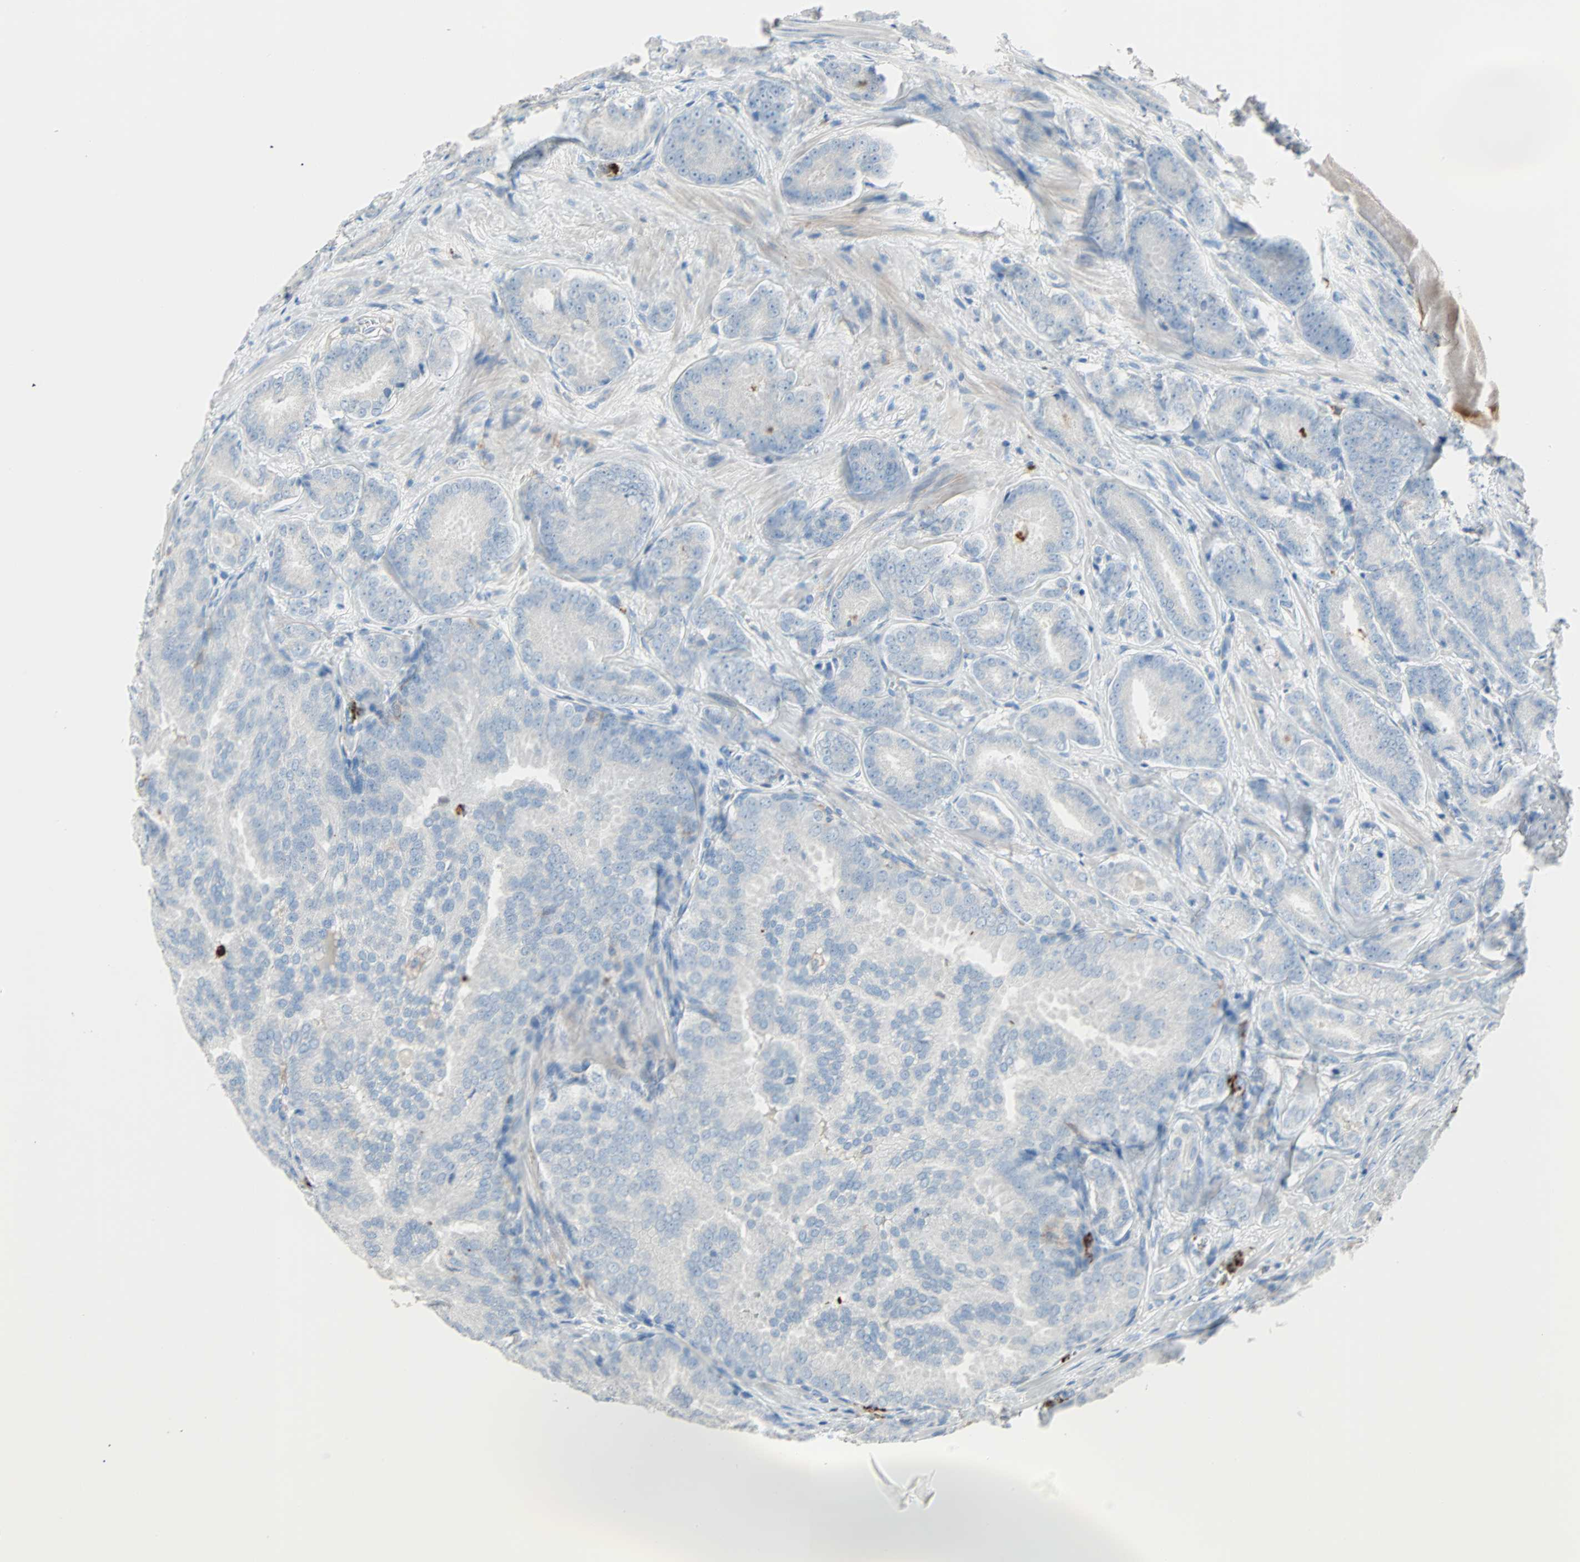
{"staining": {"intensity": "negative", "quantity": "none", "location": "none"}, "tissue": "prostate cancer", "cell_type": "Tumor cells", "image_type": "cancer", "snomed": [{"axis": "morphology", "description": "Adenocarcinoma, High grade"}, {"axis": "topography", "description": "Prostate"}], "caption": "DAB (3,3'-diaminobenzidine) immunohistochemical staining of prostate cancer reveals no significant positivity in tumor cells.", "gene": "CLEC4A", "patient": {"sex": "male", "age": 64}}